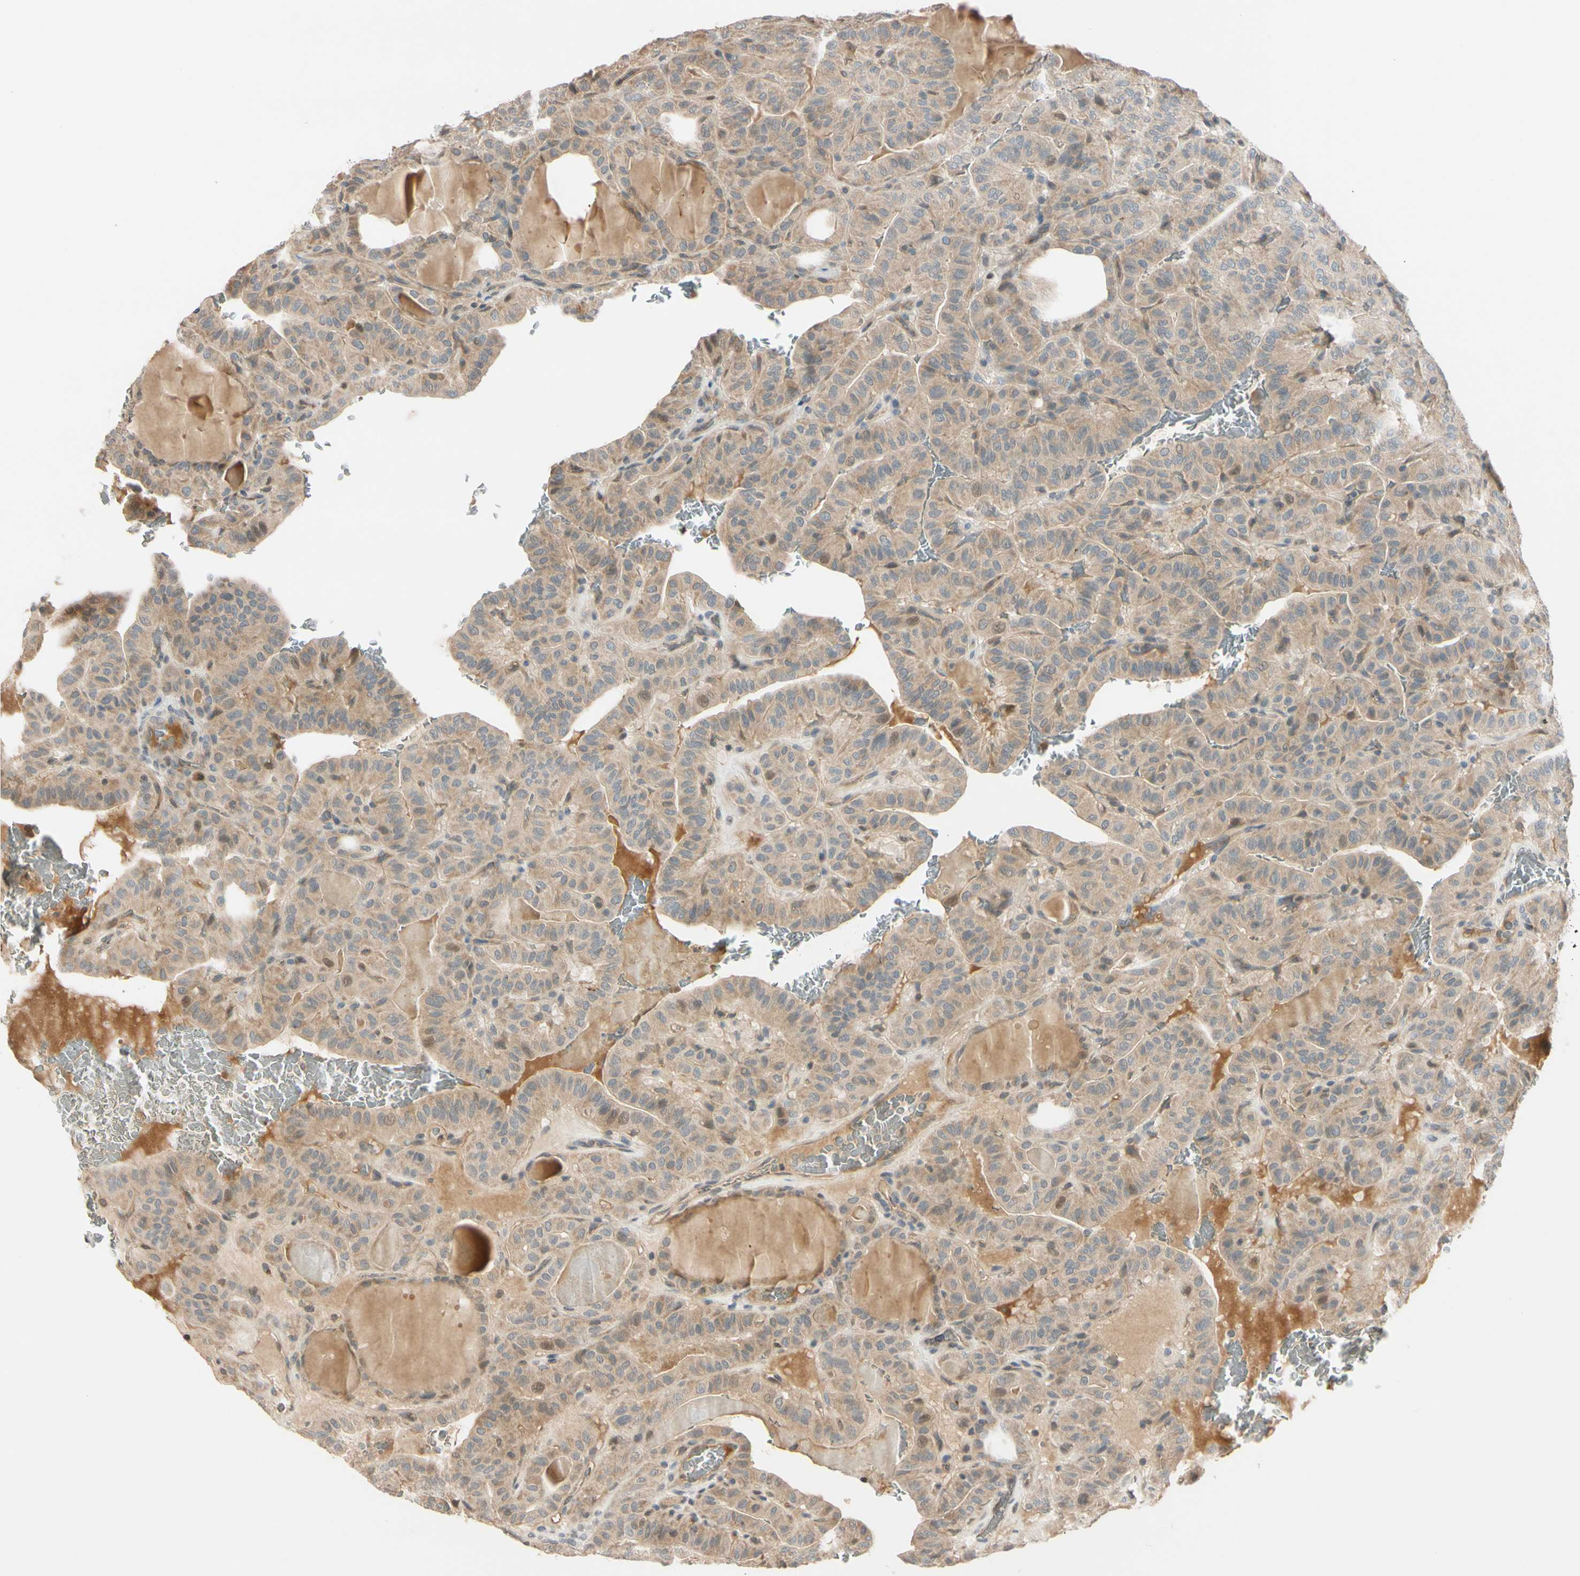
{"staining": {"intensity": "weak", "quantity": ">75%", "location": "cytoplasmic/membranous"}, "tissue": "thyroid cancer", "cell_type": "Tumor cells", "image_type": "cancer", "snomed": [{"axis": "morphology", "description": "Papillary adenocarcinoma, NOS"}, {"axis": "topography", "description": "Thyroid gland"}], "caption": "DAB immunohistochemical staining of human thyroid papillary adenocarcinoma demonstrates weak cytoplasmic/membranous protein expression in about >75% of tumor cells. (DAB (3,3'-diaminobenzidine) = brown stain, brightfield microscopy at high magnification).", "gene": "FGF10", "patient": {"sex": "male", "age": 77}}